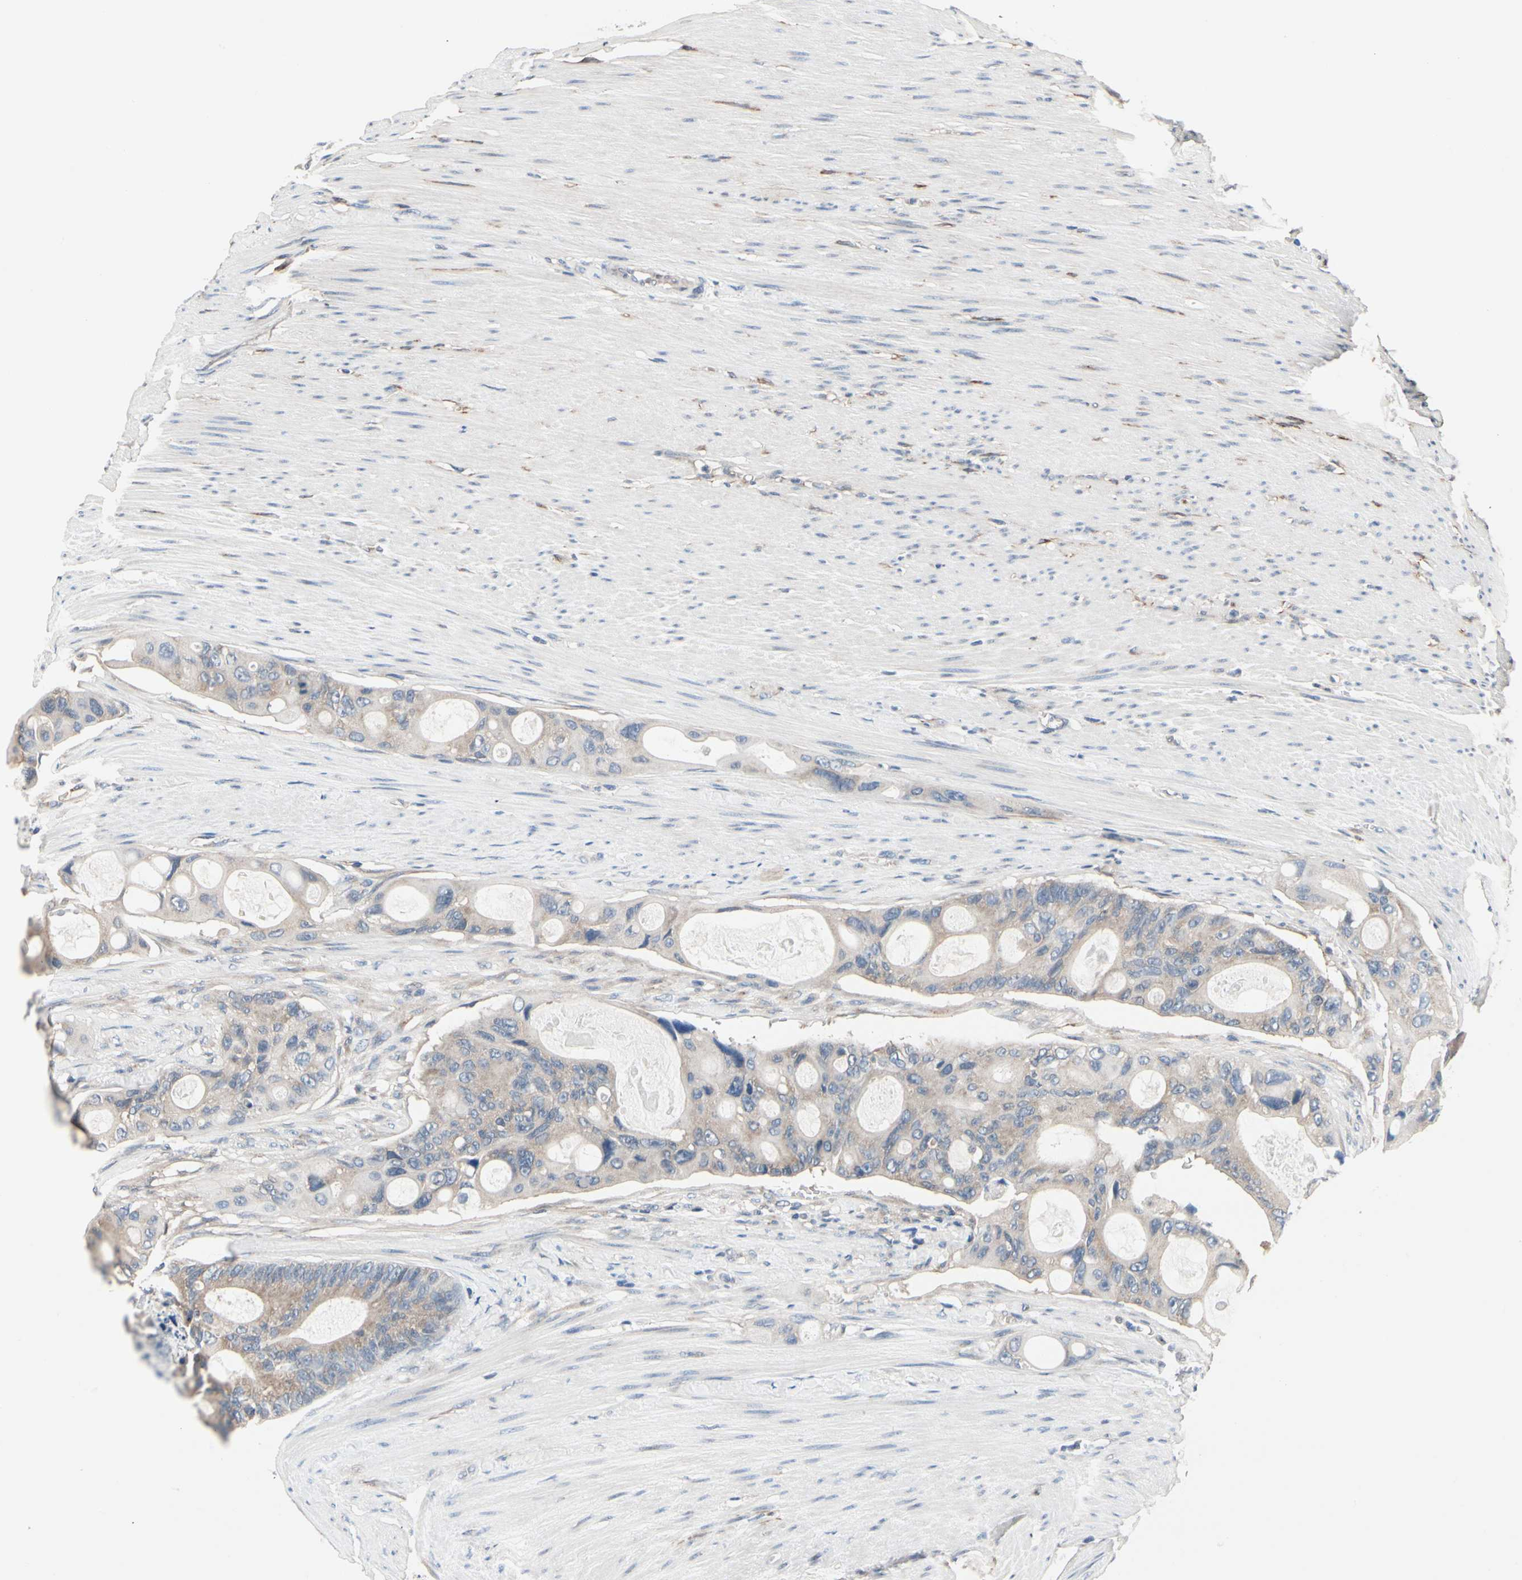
{"staining": {"intensity": "weak", "quantity": "25%-75%", "location": "cytoplasmic/membranous"}, "tissue": "colorectal cancer", "cell_type": "Tumor cells", "image_type": "cancer", "snomed": [{"axis": "morphology", "description": "Adenocarcinoma, NOS"}, {"axis": "topography", "description": "Colon"}], "caption": "Weak cytoplasmic/membranous protein expression is seen in approximately 25%-75% of tumor cells in adenocarcinoma (colorectal). (DAB (3,3'-diaminobenzidine) IHC, brown staining for protein, blue staining for nuclei).", "gene": "PRKAR2B", "patient": {"sex": "female", "age": 57}}